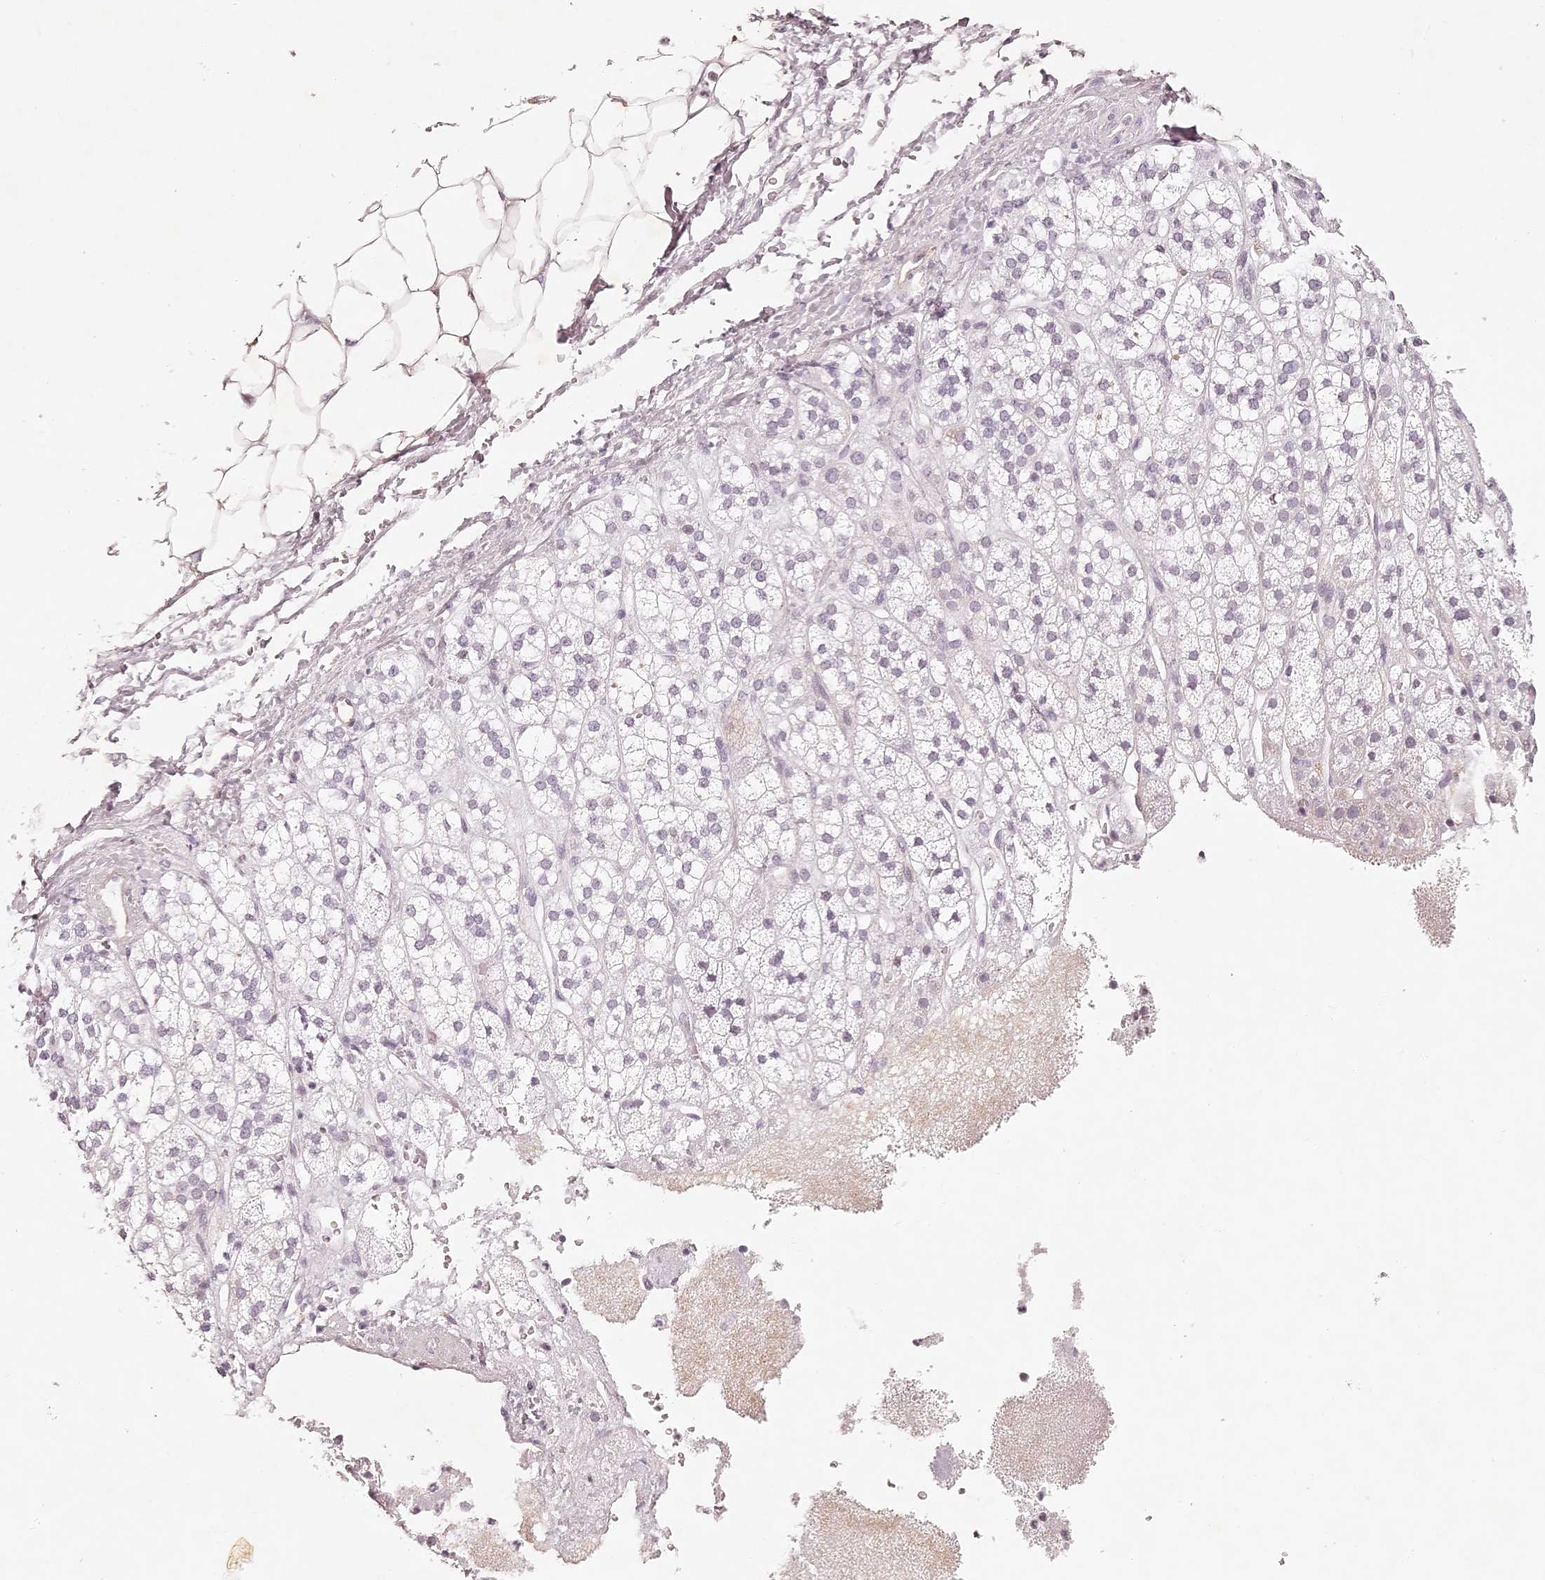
{"staining": {"intensity": "negative", "quantity": "none", "location": "none"}, "tissue": "adrenal gland", "cell_type": "Glandular cells", "image_type": "normal", "snomed": [{"axis": "morphology", "description": "Normal tissue, NOS"}, {"axis": "topography", "description": "Adrenal gland"}], "caption": "Immunohistochemistry (IHC) micrograph of benign adrenal gland: human adrenal gland stained with DAB shows no significant protein expression in glandular cells. (DAB immunohistochemistry (IHC), high magnification).", "gene": "ELAPOR1", "patient": {"sex": "male", "age": 56}}